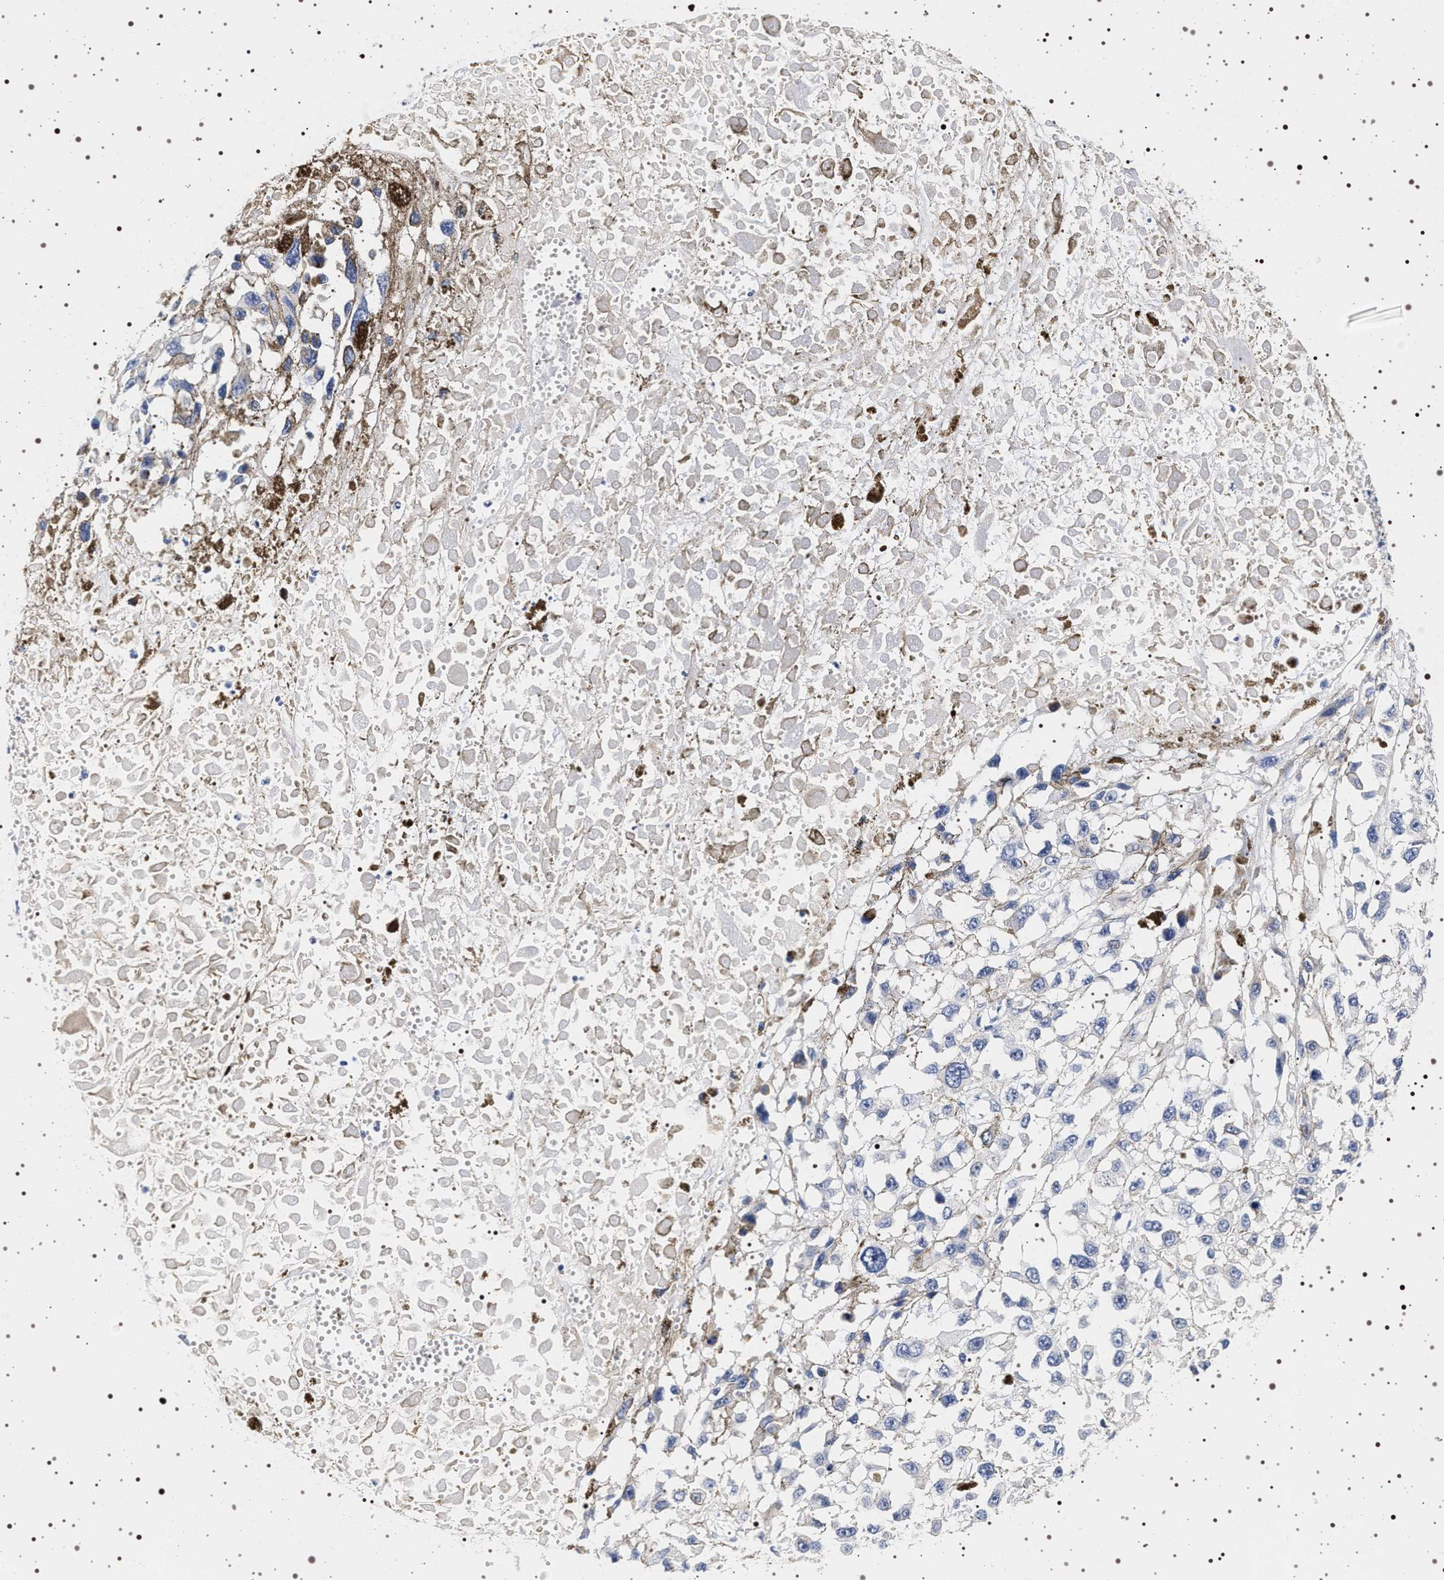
{"staining": {"intensity": "negative", "quantity": "none", "location": "none"}, "tissue": "melanoma", "cell_type": "Tumor cells", "image_type": "cancer", "snomed": [{"axis": "morphology", "description": "Malignant melanoma, Metastatic site"}, {"axis": "topography", "description": "Lymph node"}], "caption": "IHC of malignant melanoma (metastatic site) exhibits no staining in tumor cells.", "gene": "SYN1", "patient": {"sex": "male", "age": 59}}